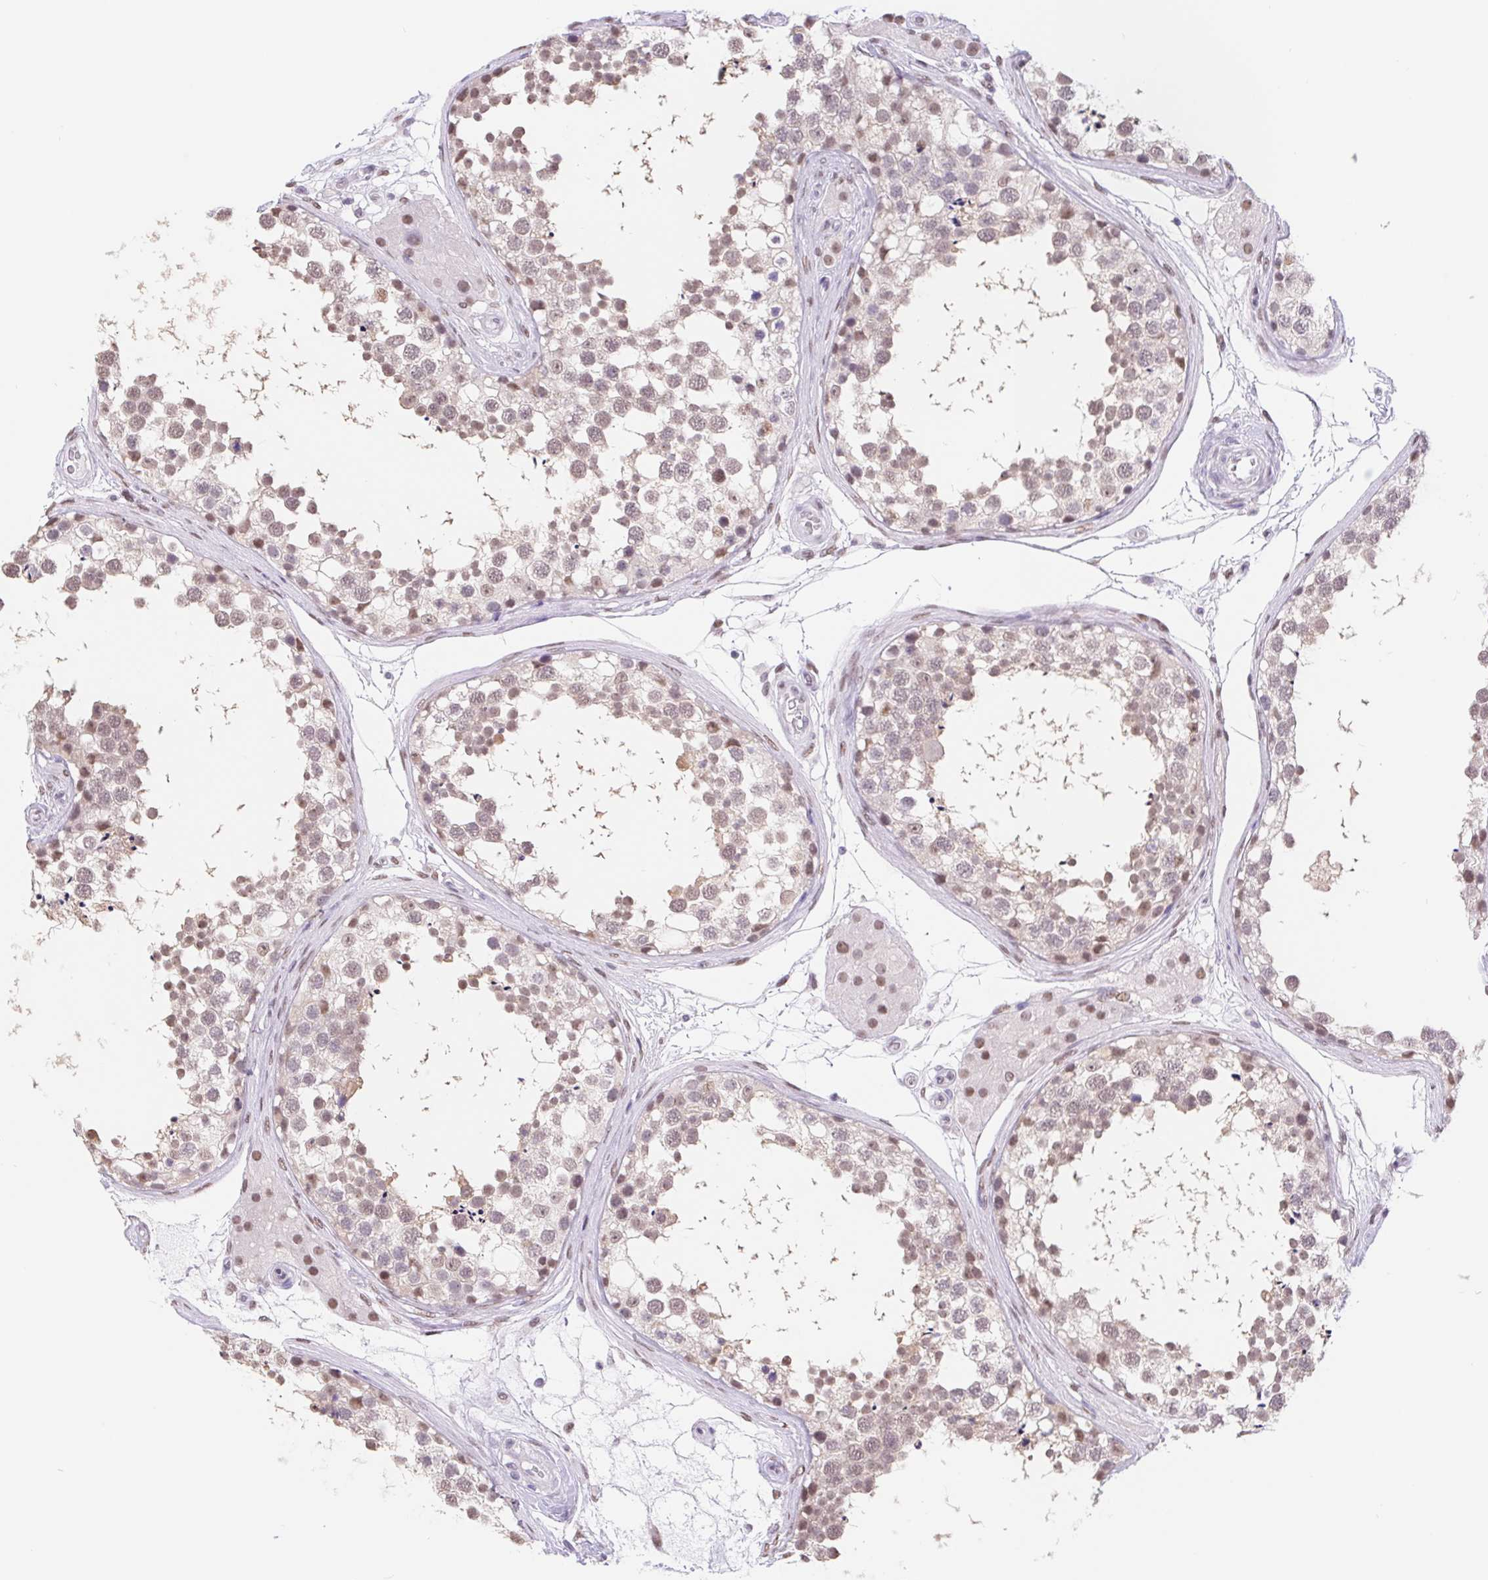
{"staining": {"intensity": "weak", "quantity": "25%-75%", "location": "nuclear"}, "tissue": "testis", "cell_type": "Cells in seminiferous ducts", "image_type": "normal", "snomed": [{"axis": "morphology", "description": "Normal tissue, NOS"}, {"axis": "morphology", "description": "Seminoma, NOS"}, {"axis": "topography", "description": "Testis"}], "caption": "Immunohistochemical staining of benign testis reveals 25%-75% levels of weak nuclear protein positivity in about 25%-75% of cells in seminiferous ducts. (DAB (3,3'-diaminobenzidine) = brown stain, brightfield microscopy at high magnification).", "gene": "CAND1", "patient": {"sex": "male", "age": 65}}